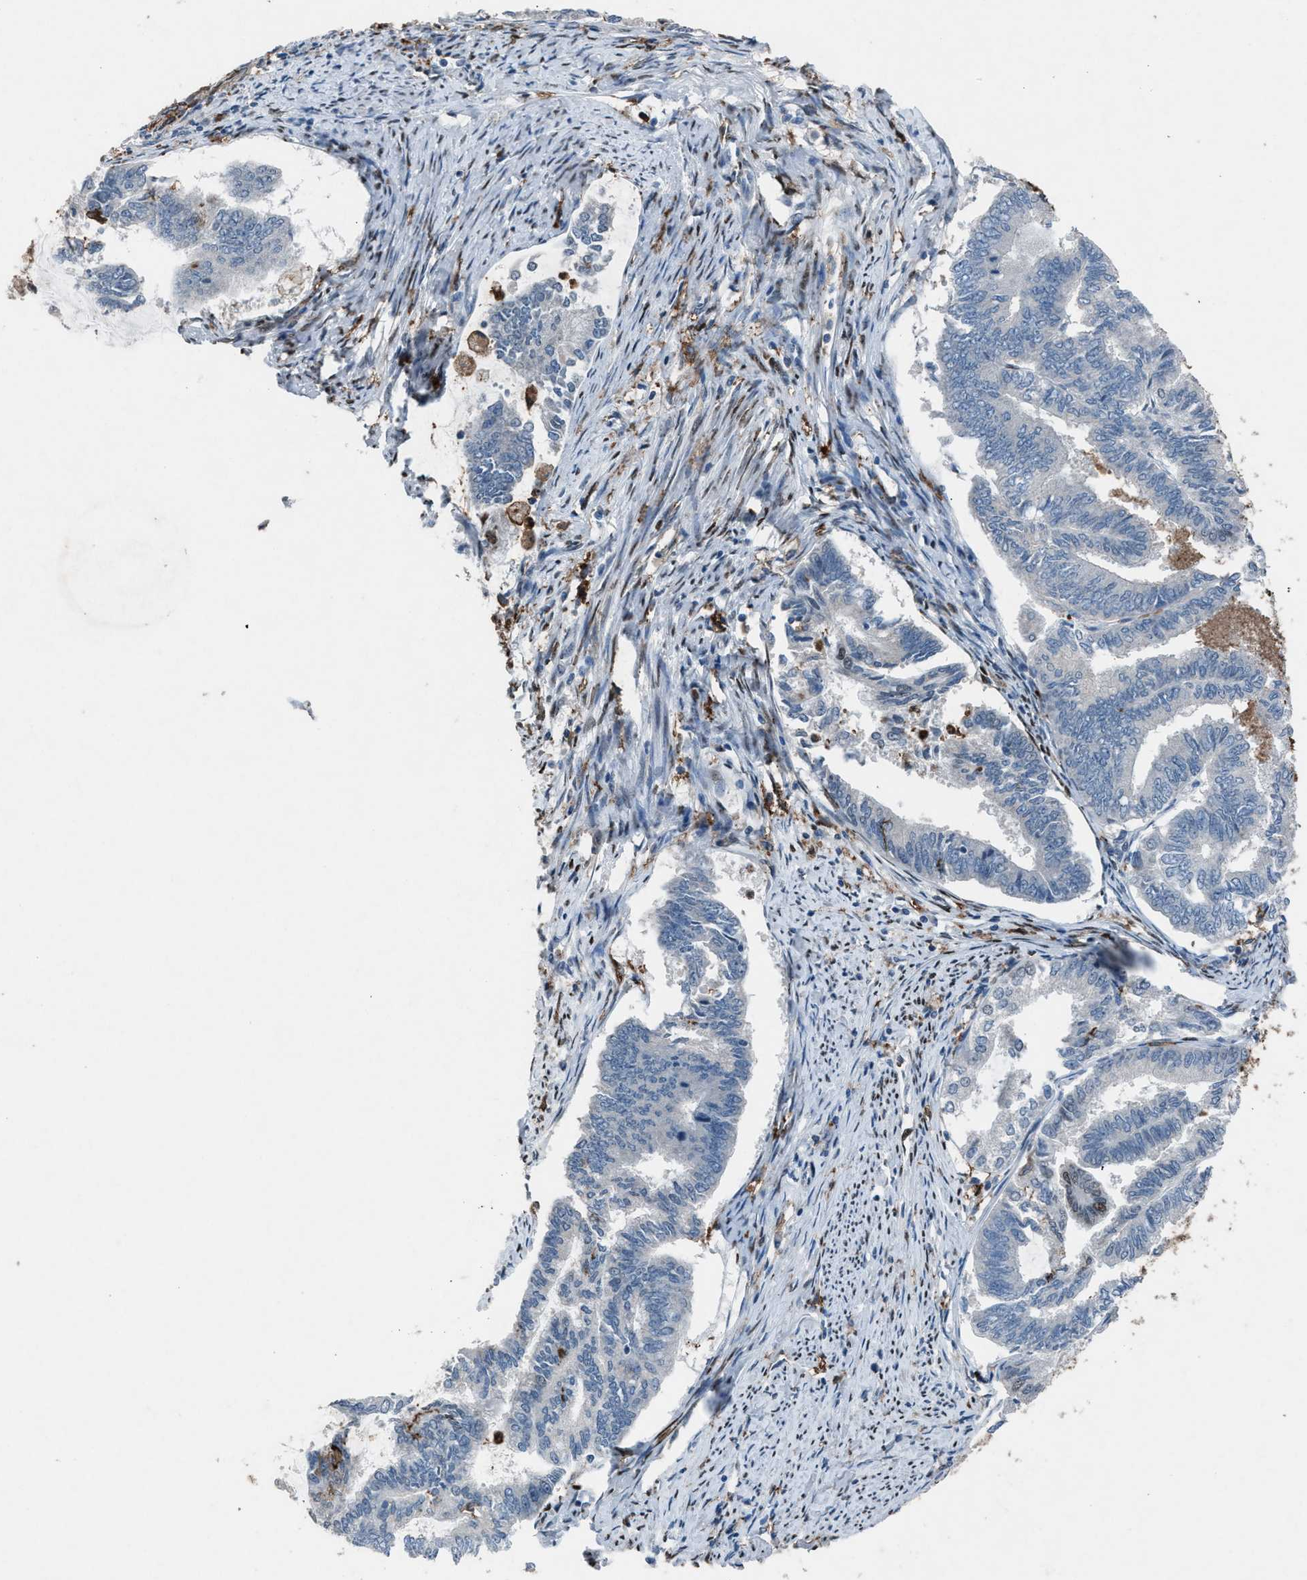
{"staining": {"intensity": "negative", "quantity": "none", "location": "none"}, "tissue": "endometrial cancer", "cell_type": "Tumor cells", "image_type": "cancer", "snomed": [{"axis": "morphology", "description": "Adenocarcinoma, NOS"}, {"axis": "topography", "description": "Endometrium"}], "caption": "The histopathology image displays no significant positivity in tumor cells of adenocarcinoma (endometrial).", "gene": "FCER1G", "patient": {"sex": "female", "age": 86}}